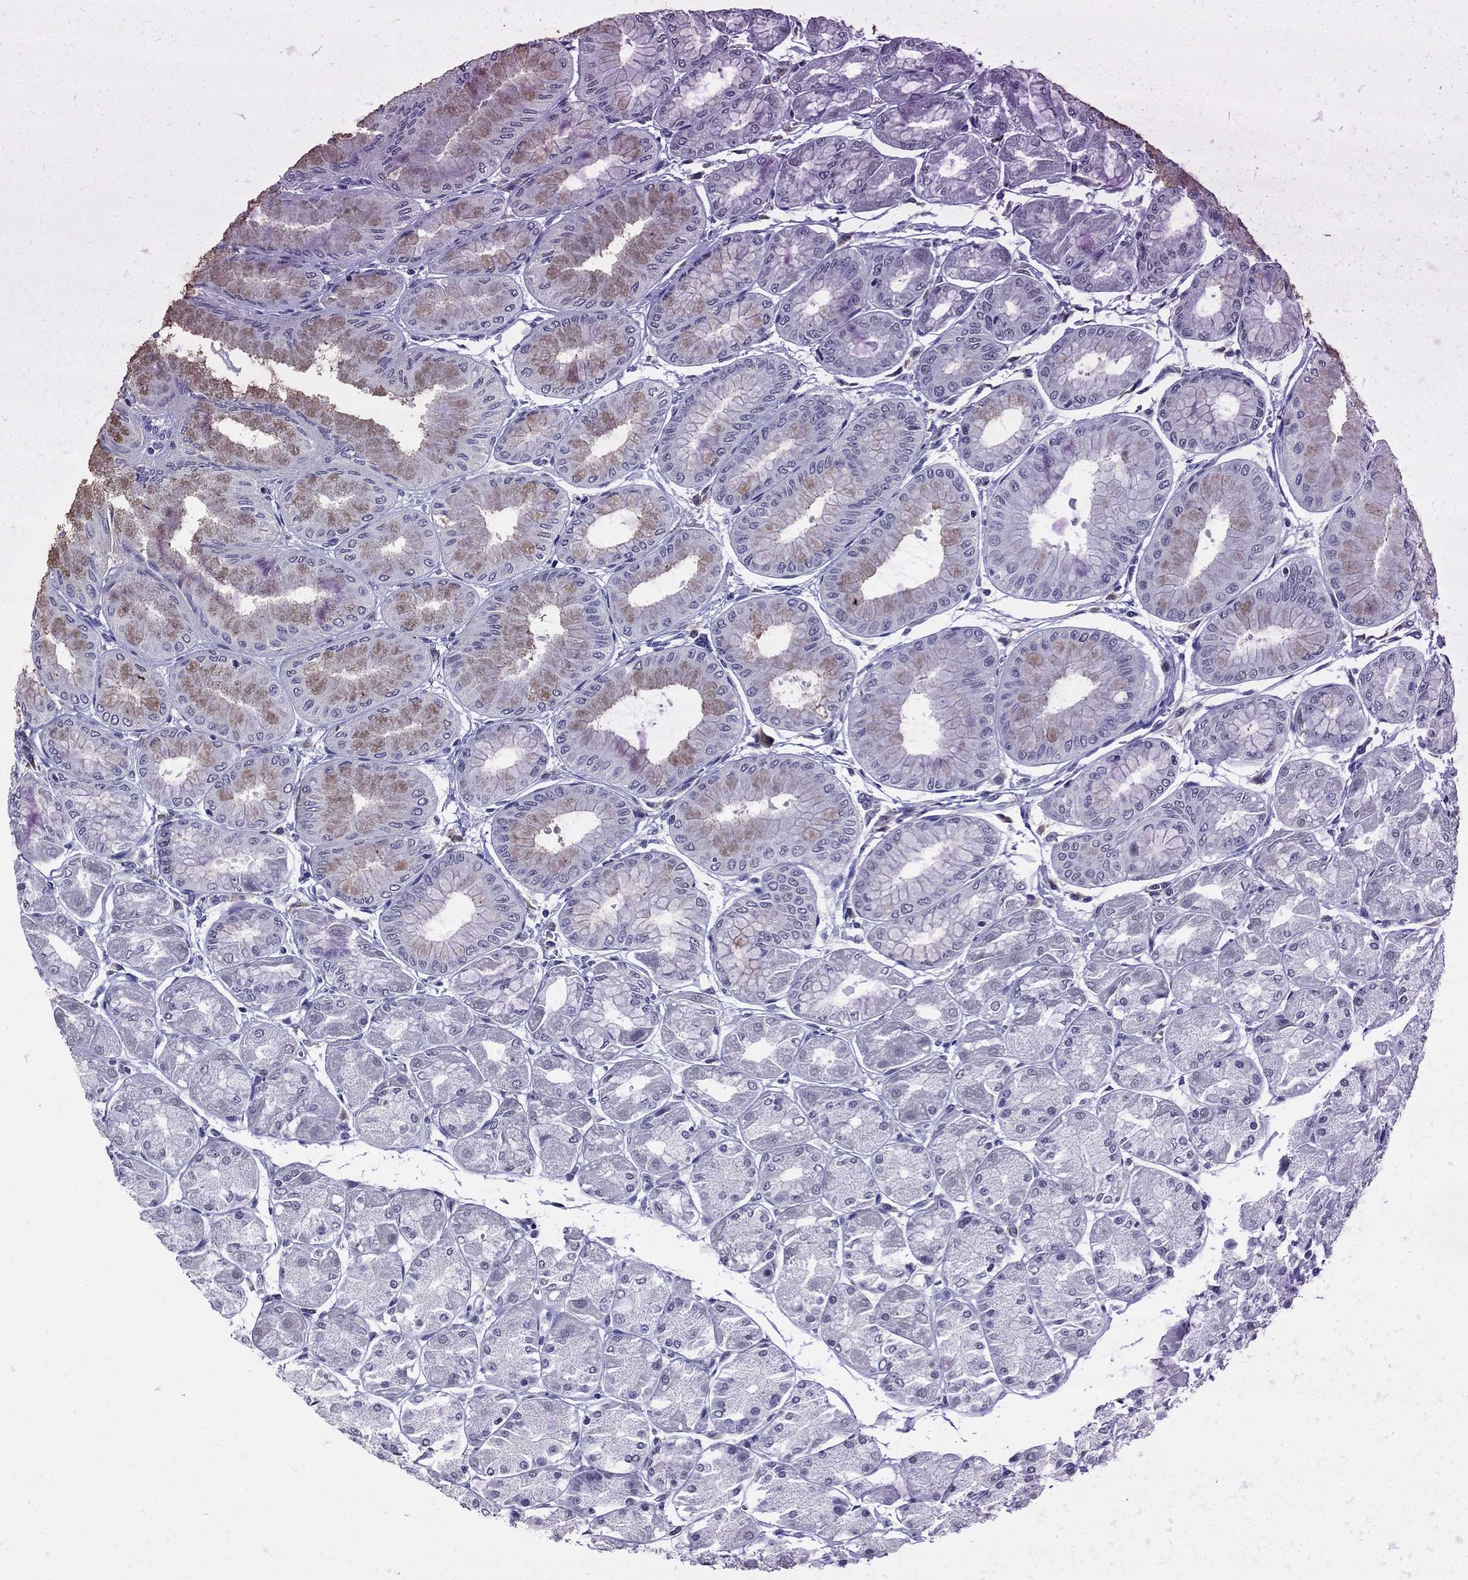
{"staining": {"intensity": "weak", "quantity": "<25%", "location": "cytoplasmic/membranous"}, "tissue": "stomach", "cell_type": "Glandular cells", "image_type": "normal", "snomed": [{"axis": "morphology", "description": "Normal tissue, NOS"}, {"axis": "topography", "description": "Stomach, upper"}], "caption": "The micrograph reveals no staining of glandular cells in benign stomach.", "gene": "HCFC1", "patient": {"sex": "male", "age": 60}}